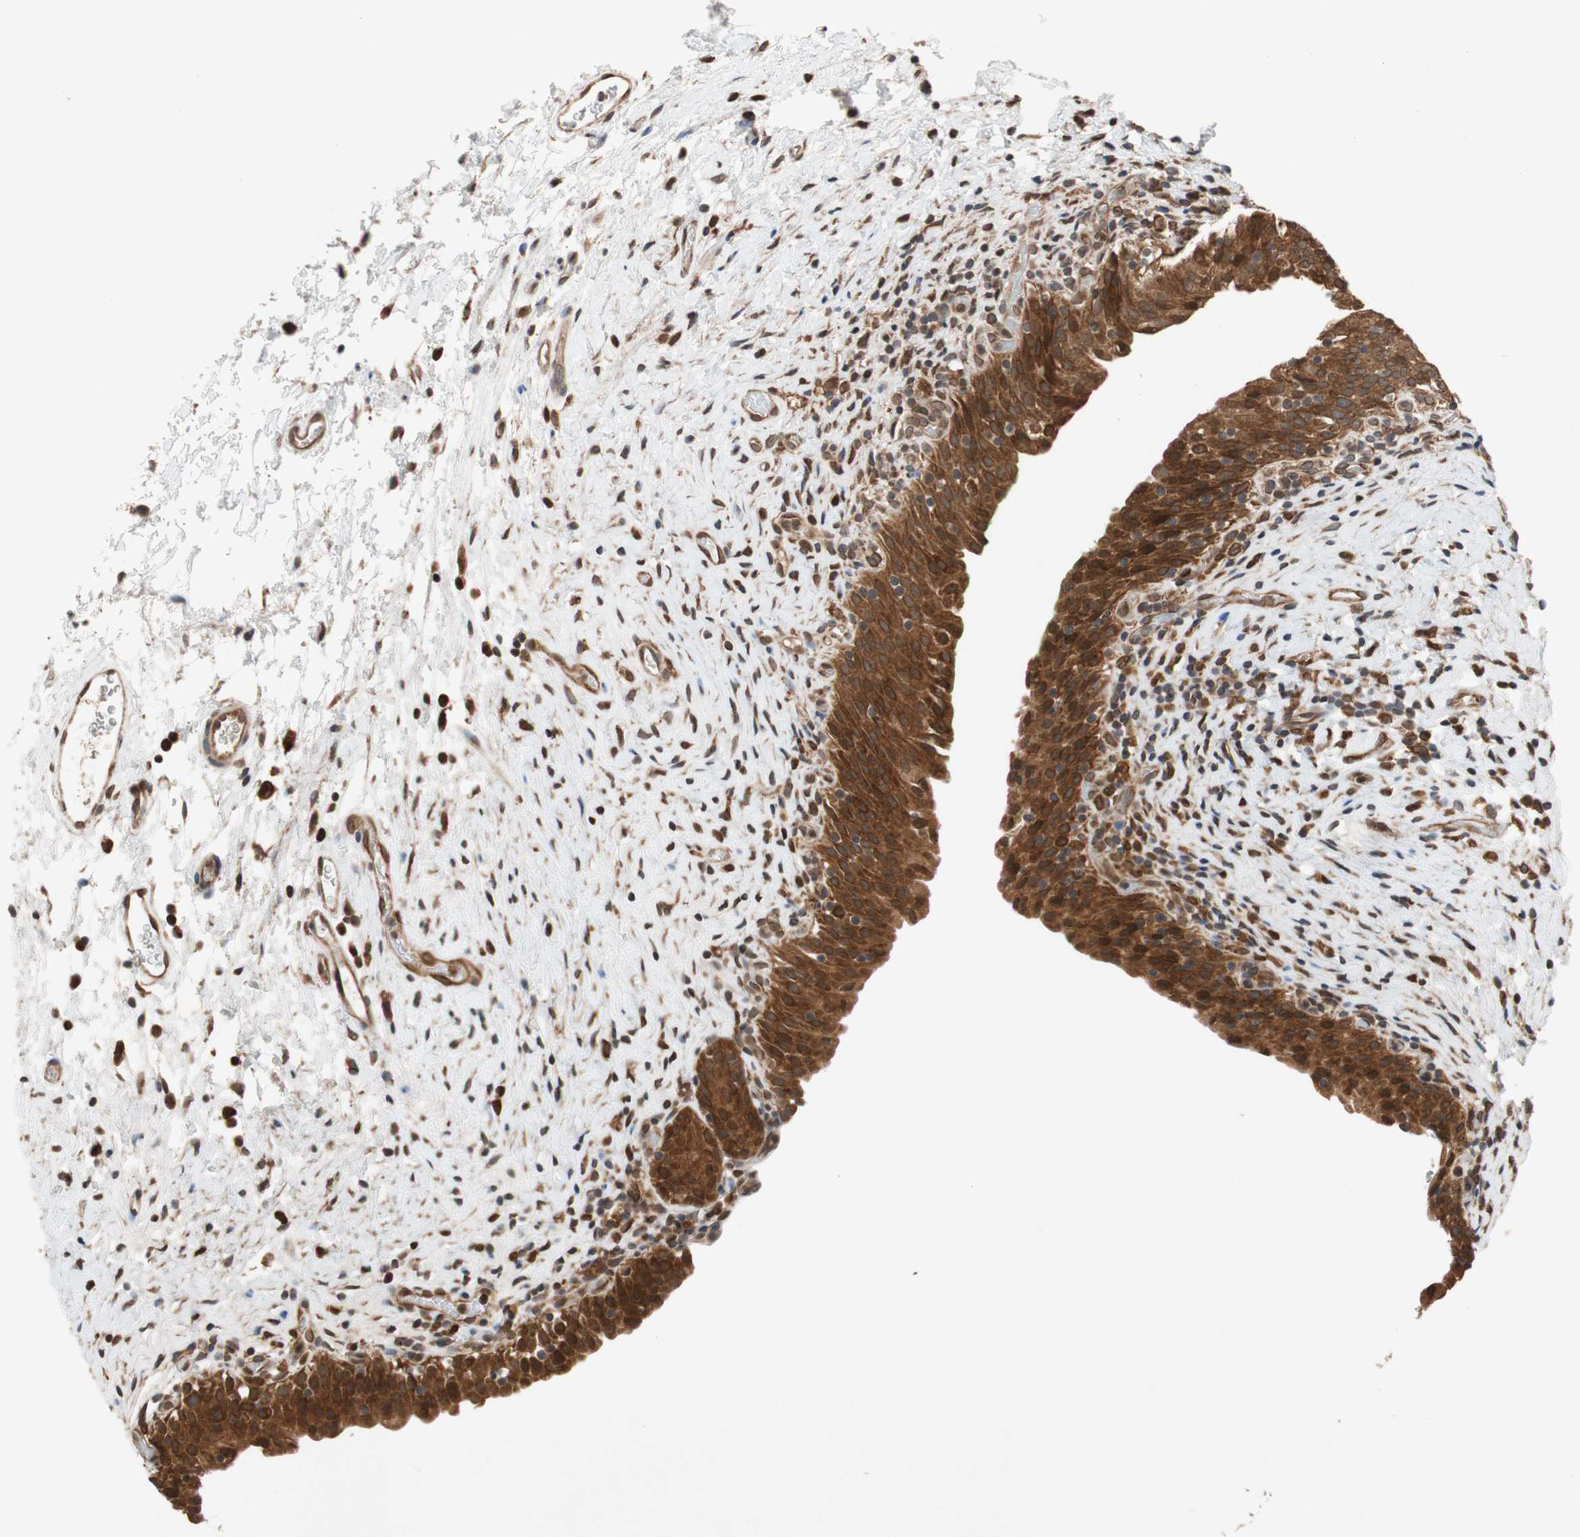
{"staining": {"intensity": "strong", "quantity": ">75%", "location": "cytoplasmic/membranous,nuclear"}, "tissue": "urinary bladder", "cell_type": "Urothelial cells", "image_type": "normal", "snomed": [{"axis": "morphology", "description": "Normal tissue, NOS"}, {"axis": "topography", "description": "Urinary bladder"}], "caption": "An image of urinary bladder stained for a protein reveals strong cytoplasmic/membranous,nuclear brown staining in urothelial cells.", "gene": "AUP1", "patient": {"sex": "male", "age": 51}}